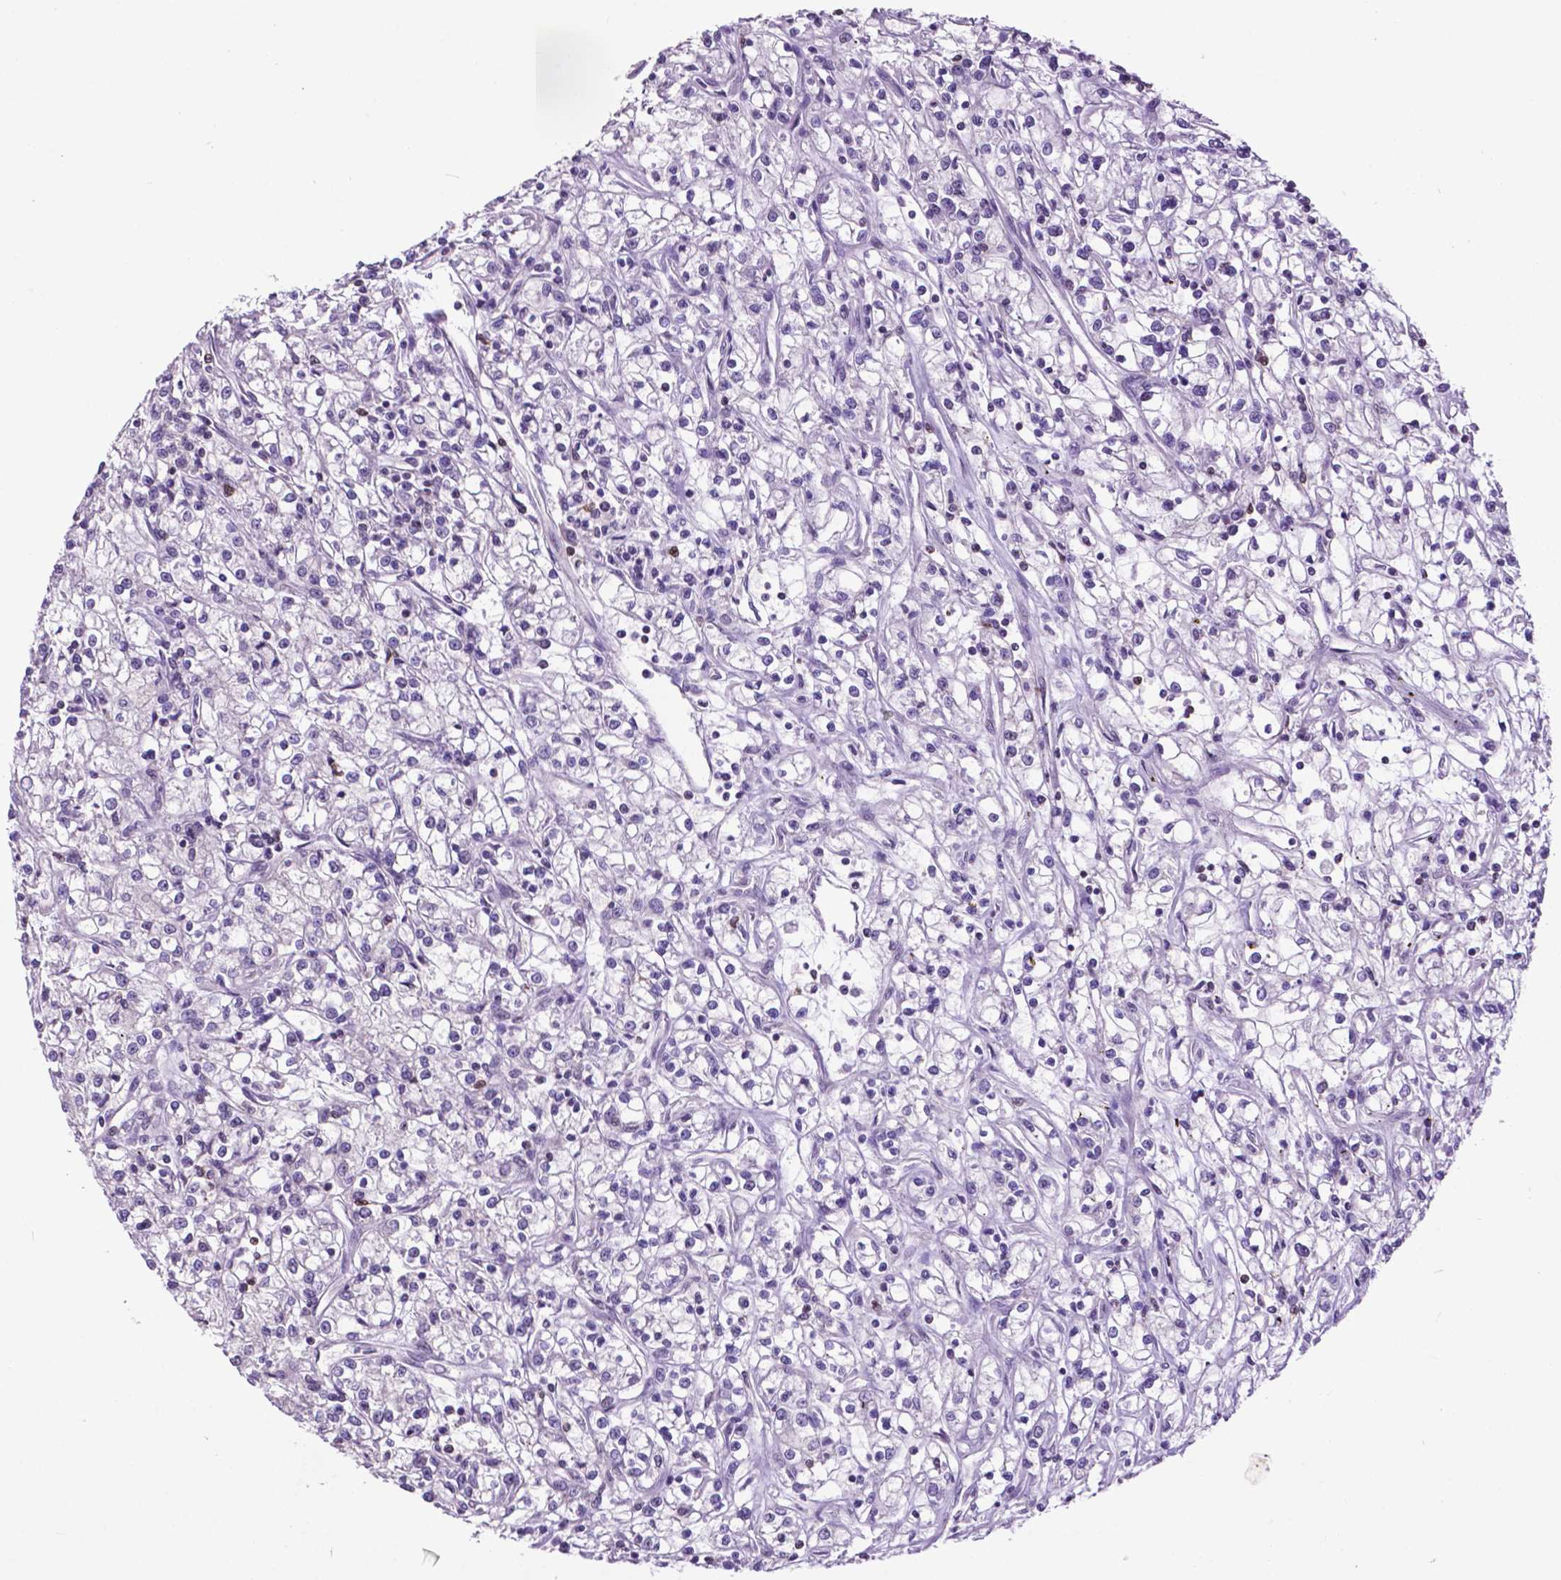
{"staining": {"intensity": "negative", "quantity": "none", "location": "none"}, "tissue": "renal cancer", "cell_type": "Tumor cells", "image_type": "cancer", "snomed": [{"axis": "morphology", "description": "Adenocarcinoma, NOS"}, {"axis": "topography", "description": "Kidney"}], "caption": "Immunohistochemical staining of human renal adenocarcinoma demonstrates no significant staining in tumor cells. (DAB (3,3'-diaminobenzidine) IHC with hematoxylin counter stain).", "gene": "FAF1", "patient": {"sex": "female", "age": 59}}